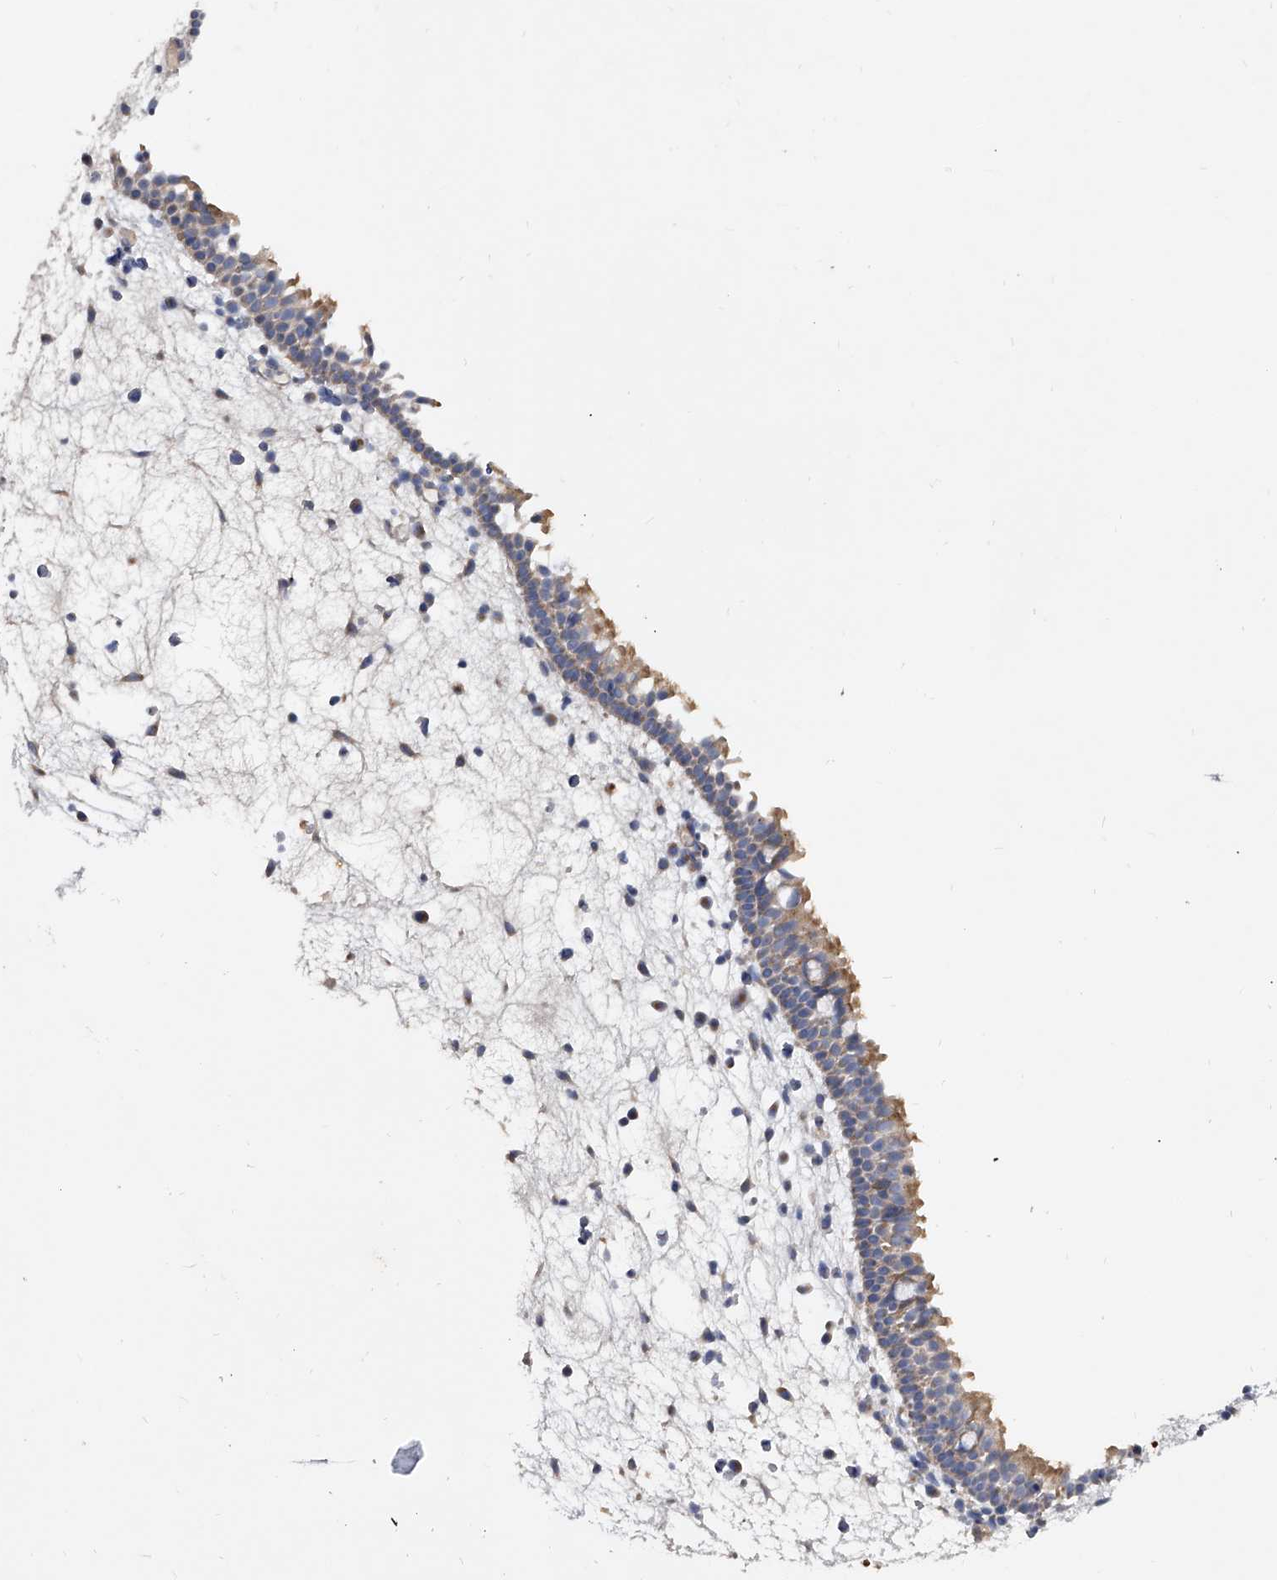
{"staining": {"intensity": "moderate", "quantity": ">75%", "location": "cytoplasmic/membranous"}, "tissue": "nasopharynx", "cell_type": "Respiratory epithelial cells", "image_type": "normal", "snomed": [{"axis": "morphology", "description": "Normal tissue, NOS"}, {"axis": "morphology", "description": "Inflammation, NOS"}, {"axis": "morphology", "description": "Malignant melanoma, Metastatic site"}, {"axis": "topography", "description": "Nasopharynx"}], "caption": "IHC histopathology image of unremarkable nasopharynx stained for a protein (brown), which displays medium levels of moderate cytoplasmic/membranous expression in approximately >75% of respiratory epithelial cells.", "gene": "SPP1", "patient": {"sex": "male", "age": 70}}